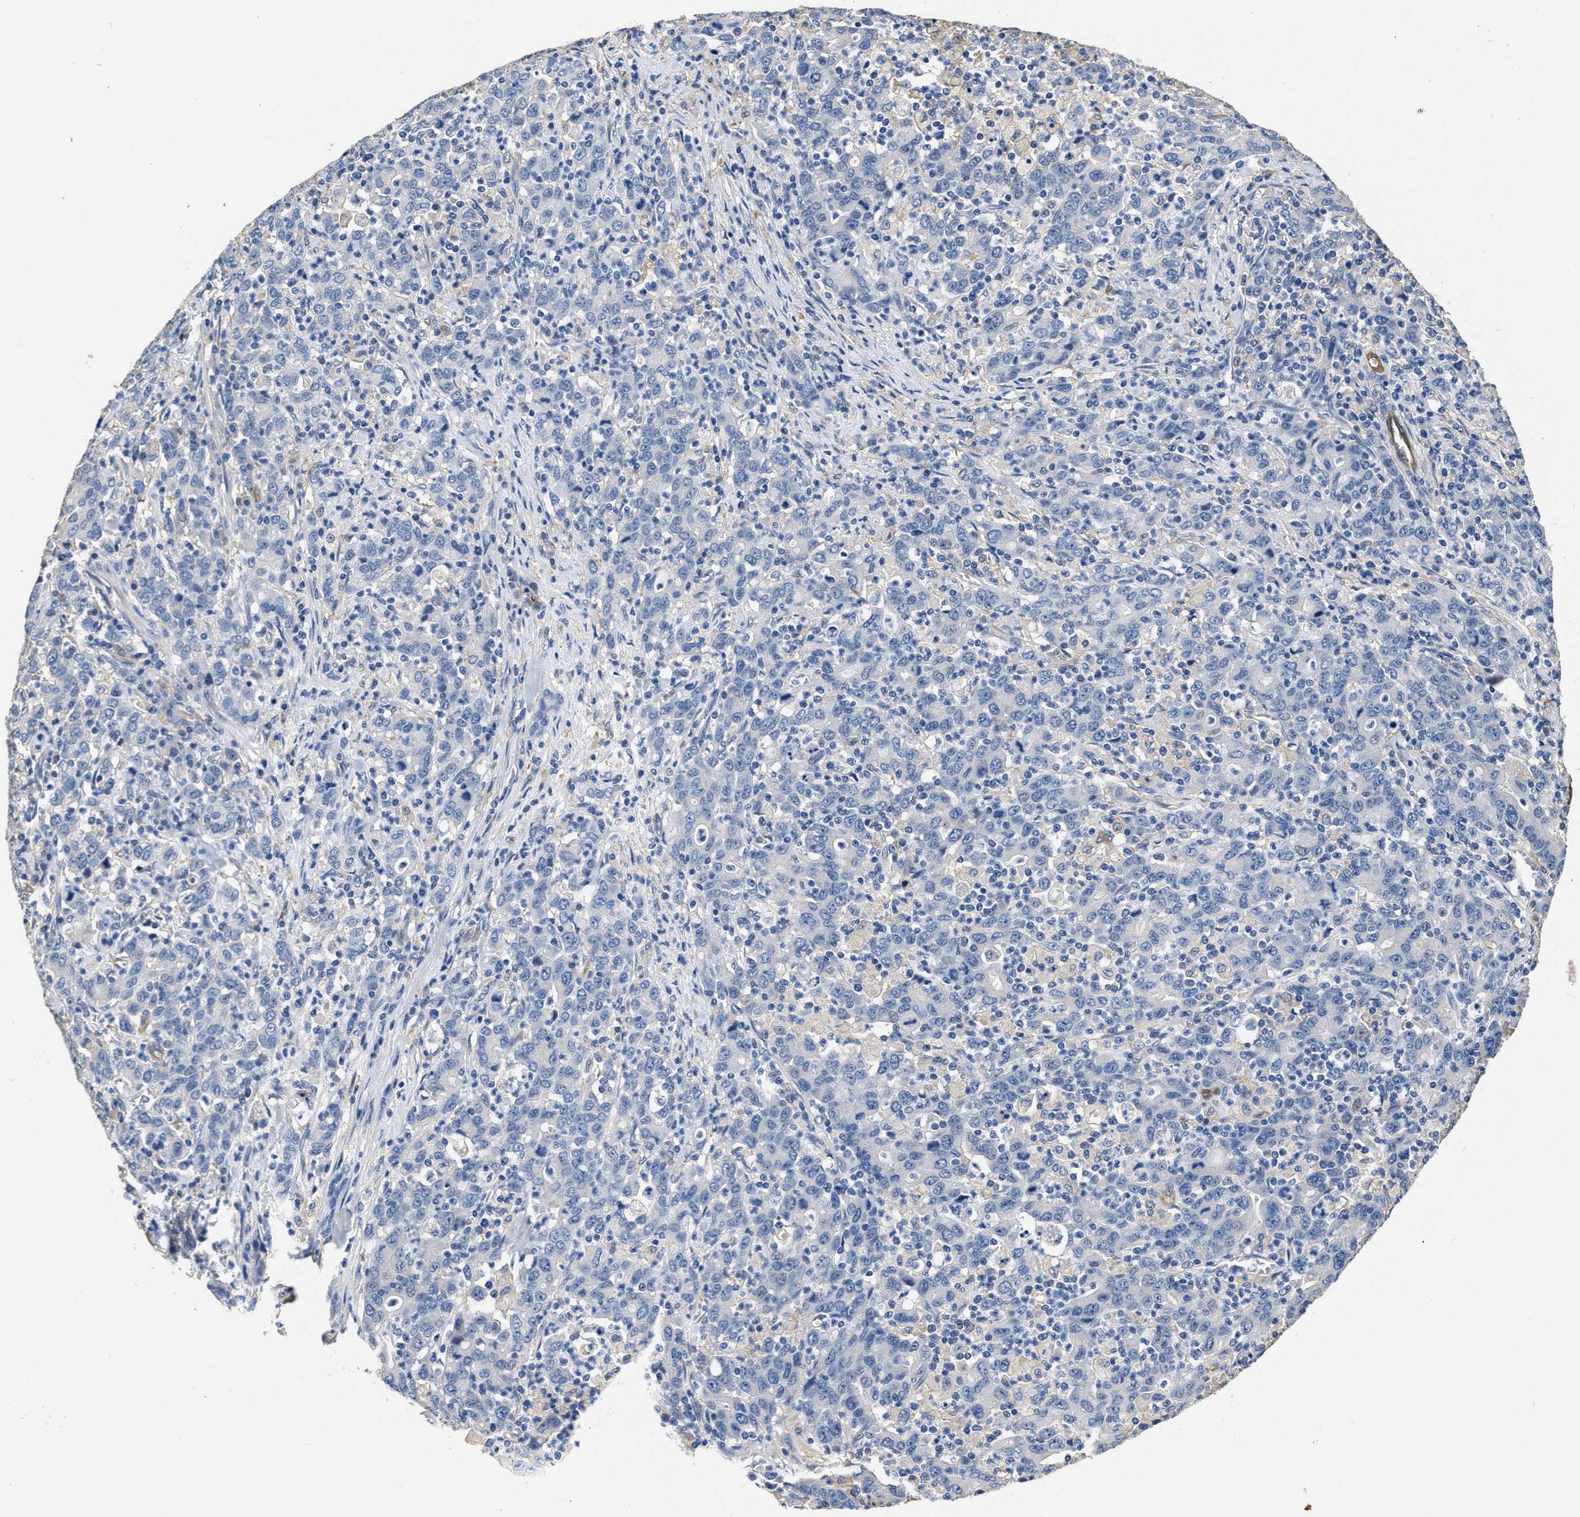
{"staining": {"intensity": "negative", "quantity": "none", "location": "none"}, "tissue": "stomach cancer", "cell_type": "Tumor cells", "image_type": "cancer", "snomed": [{"axis": "morphology", "description": "Adenocarcinoma, NOS"}, {"axis": "topography", "description": "Stomach, upper"}], "caption": "The photomicrograph exhibits no staining of tumor cells in stomach adenocarcinoma.", "gene": "PEG10", "patient": {"sex": "male", "age": 69}}